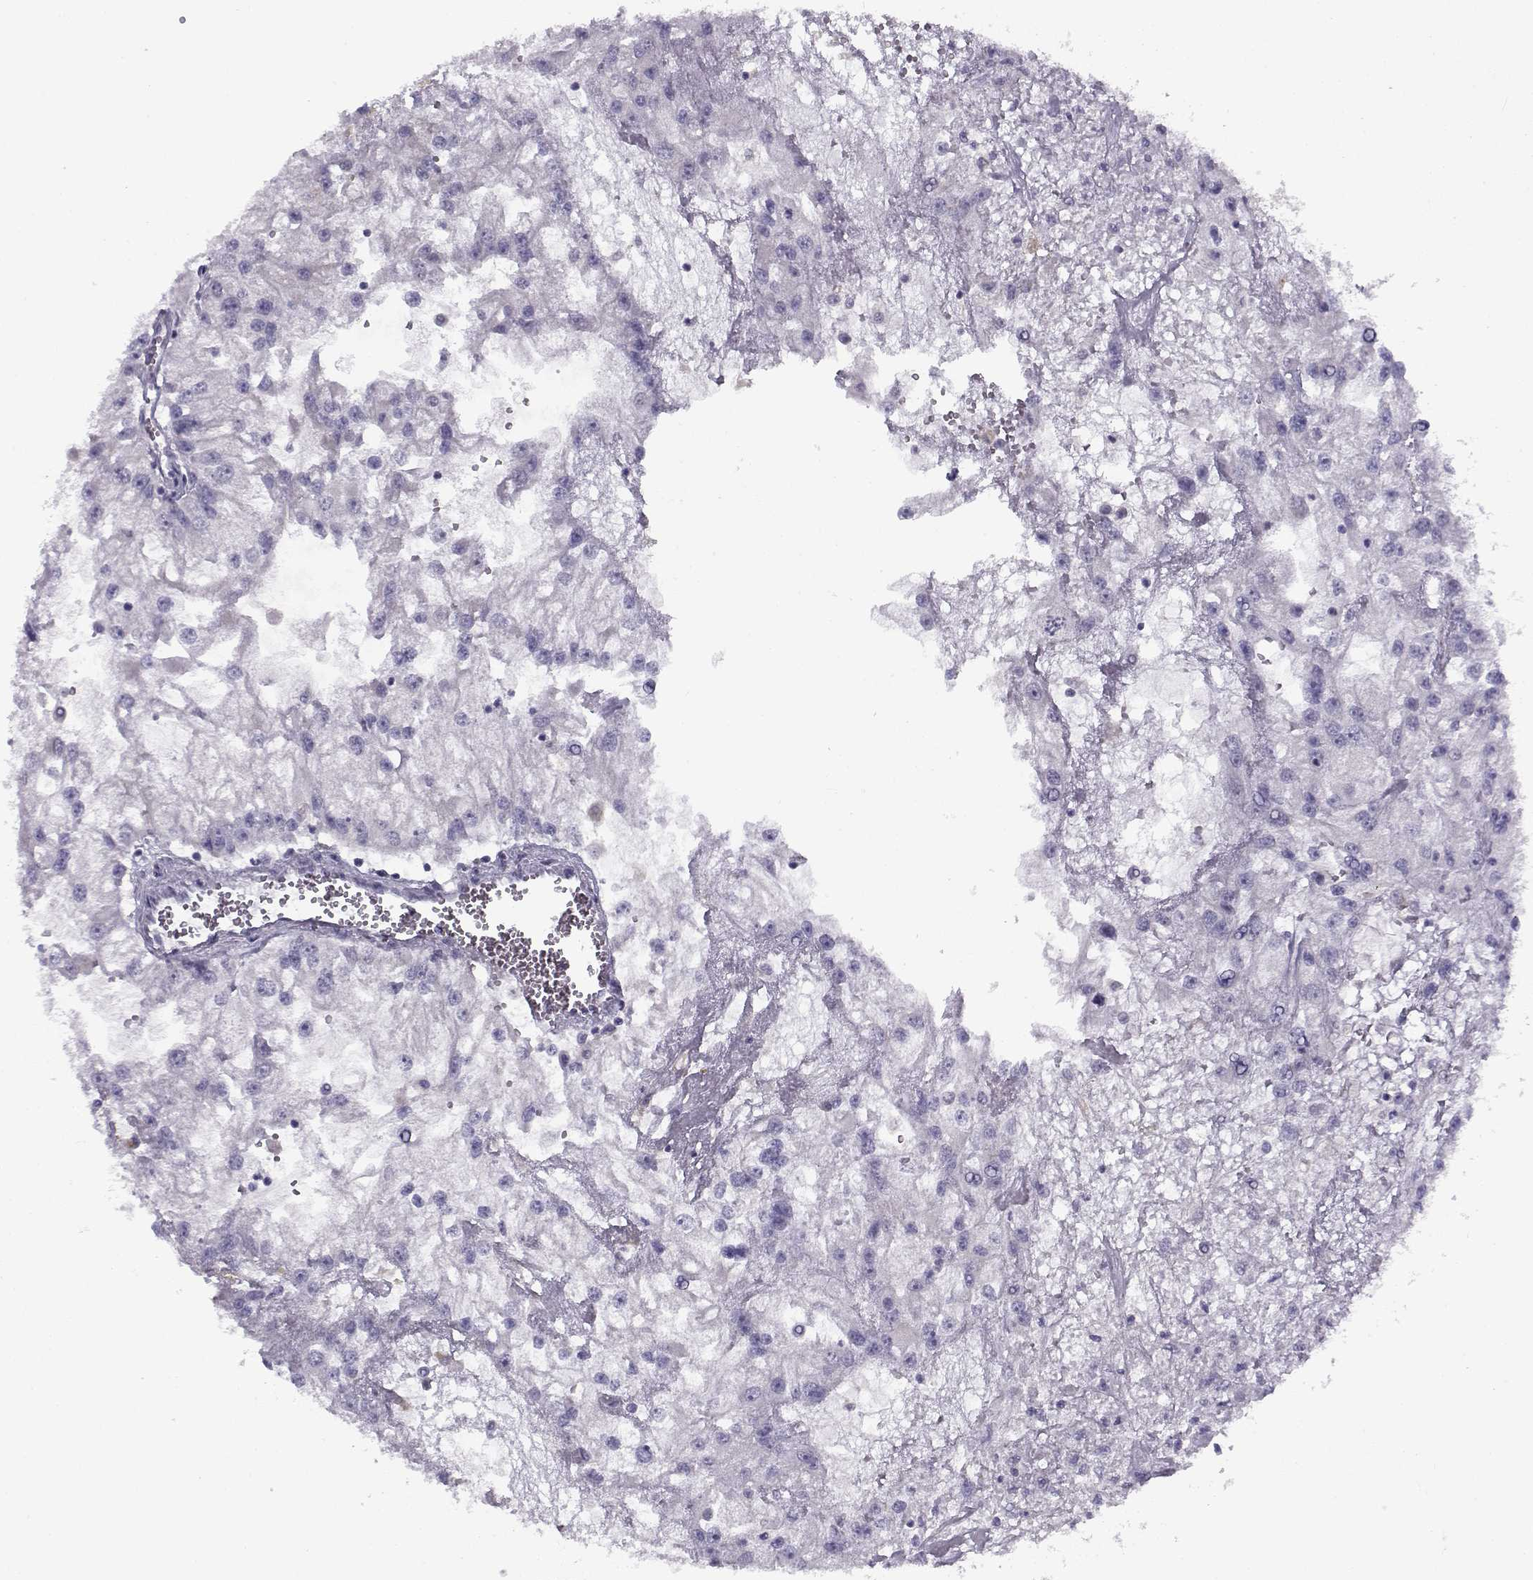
{"staining": {"intensity": "negative", "quantity": "none", "location": "none"}, "tissue": "renal cancer", "cell_type": "Tumor cells", "image_type": "cancer", "snomed": [{"axis": "morphology", "description": "Adenocarcinoma, NOS"}, {"axis": "topography", "description": "Kidney"}], "caption": "Protein analysis of renal cancer demonstrates no significant staining in tumor cells.", "gene": "FAM166A", "patient": {"sex": "male", "age": 59}}